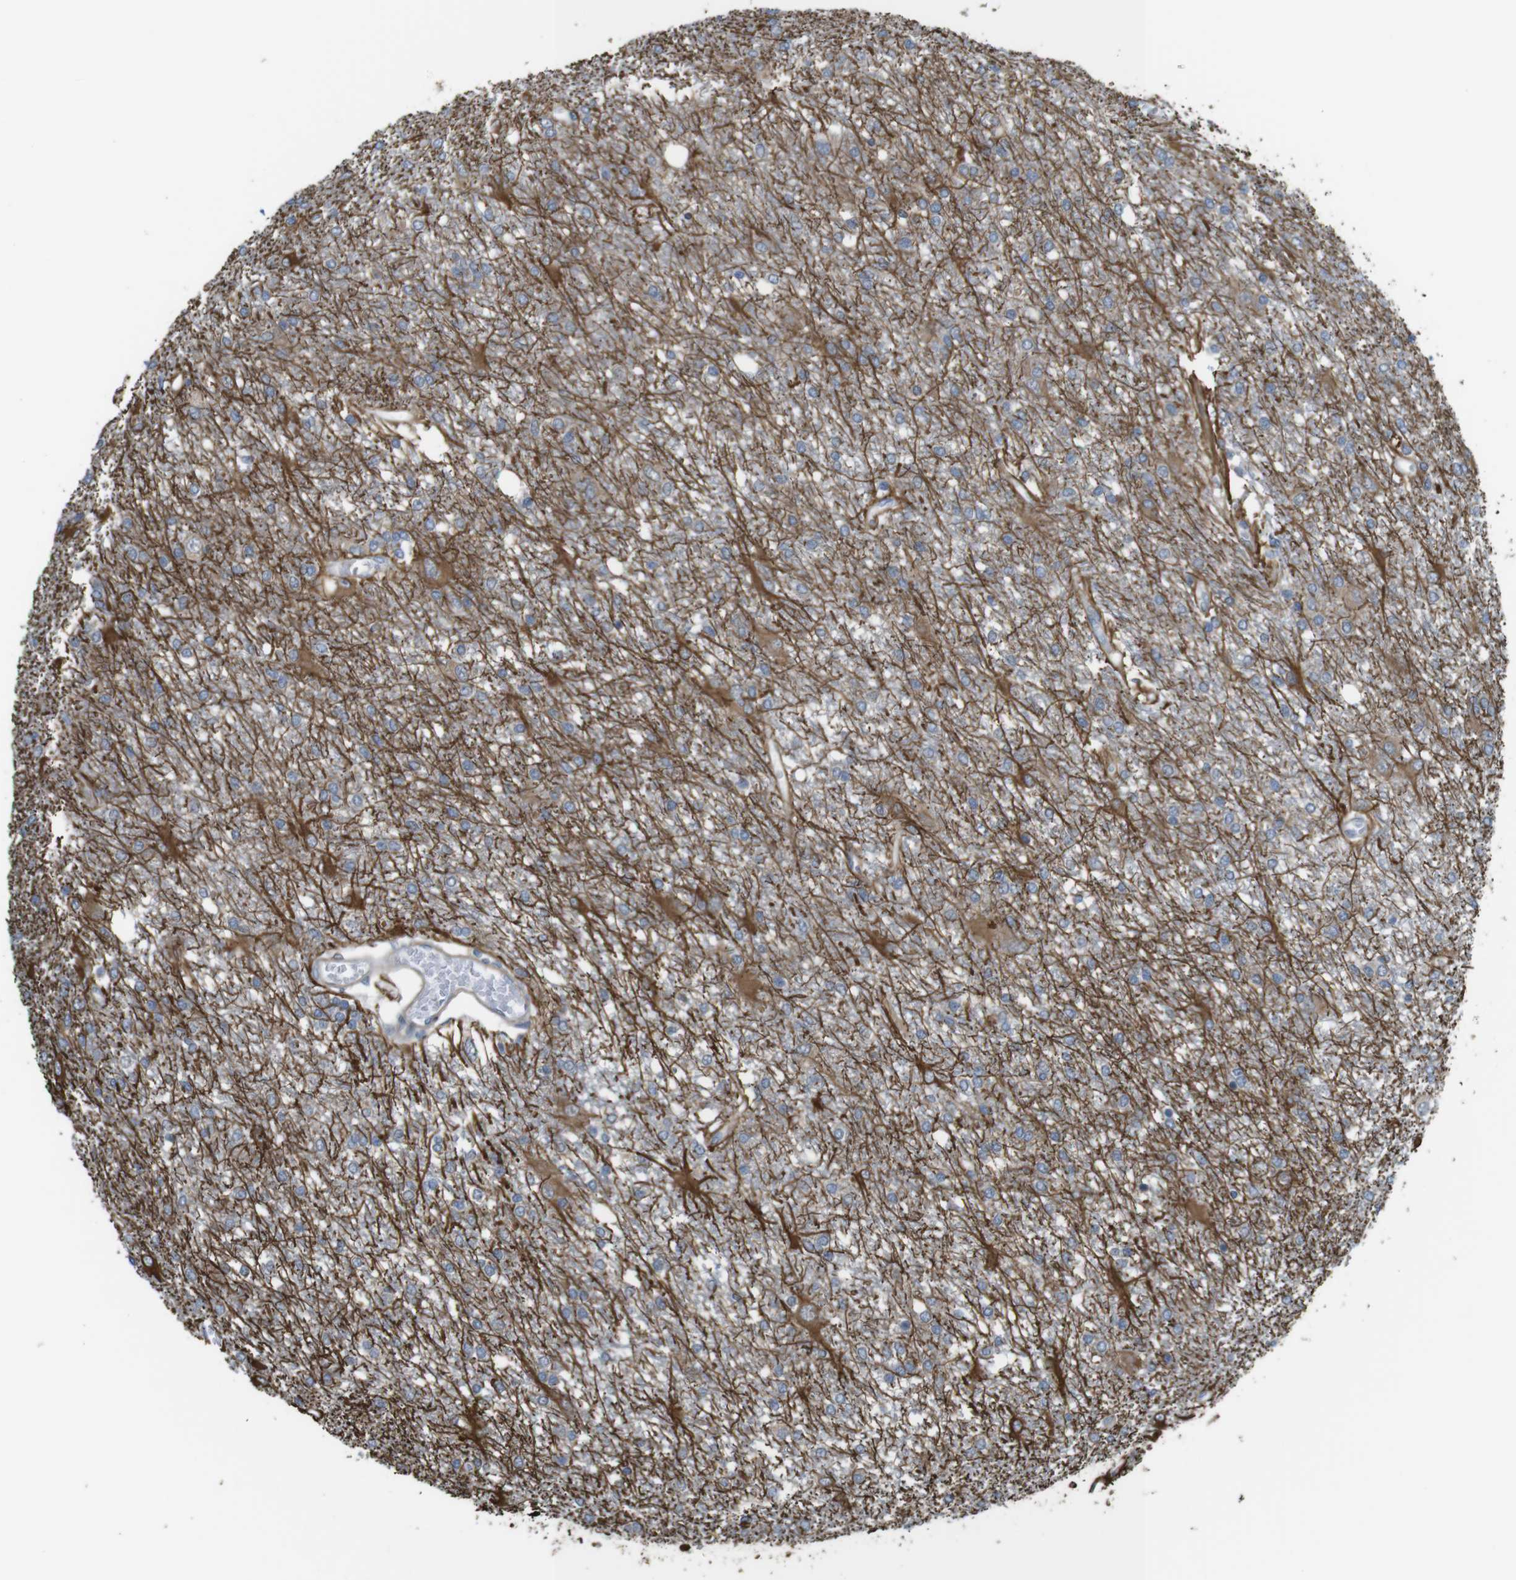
{"staining": {"intensity": "moderate", "quantity": "25%-75%", "location": "cytoplasmic/membranous"}, "tissue": "glioma", "cell_type": "Tumor cells", "image_type": "cancer", "snomed": [{"axis": "morphology", "description": "Glioma, malignant, High grade"}, {"axis": "topography", "description": "Brain"}], "caption": "About 25%-75% of tumor cells in glioma display moderate cytoplasmic/membranous protein positivity as visualized by brown immunohistochemical staining.", "gene": "CDC34", "patient": {"sex": "female", "age": 59}}